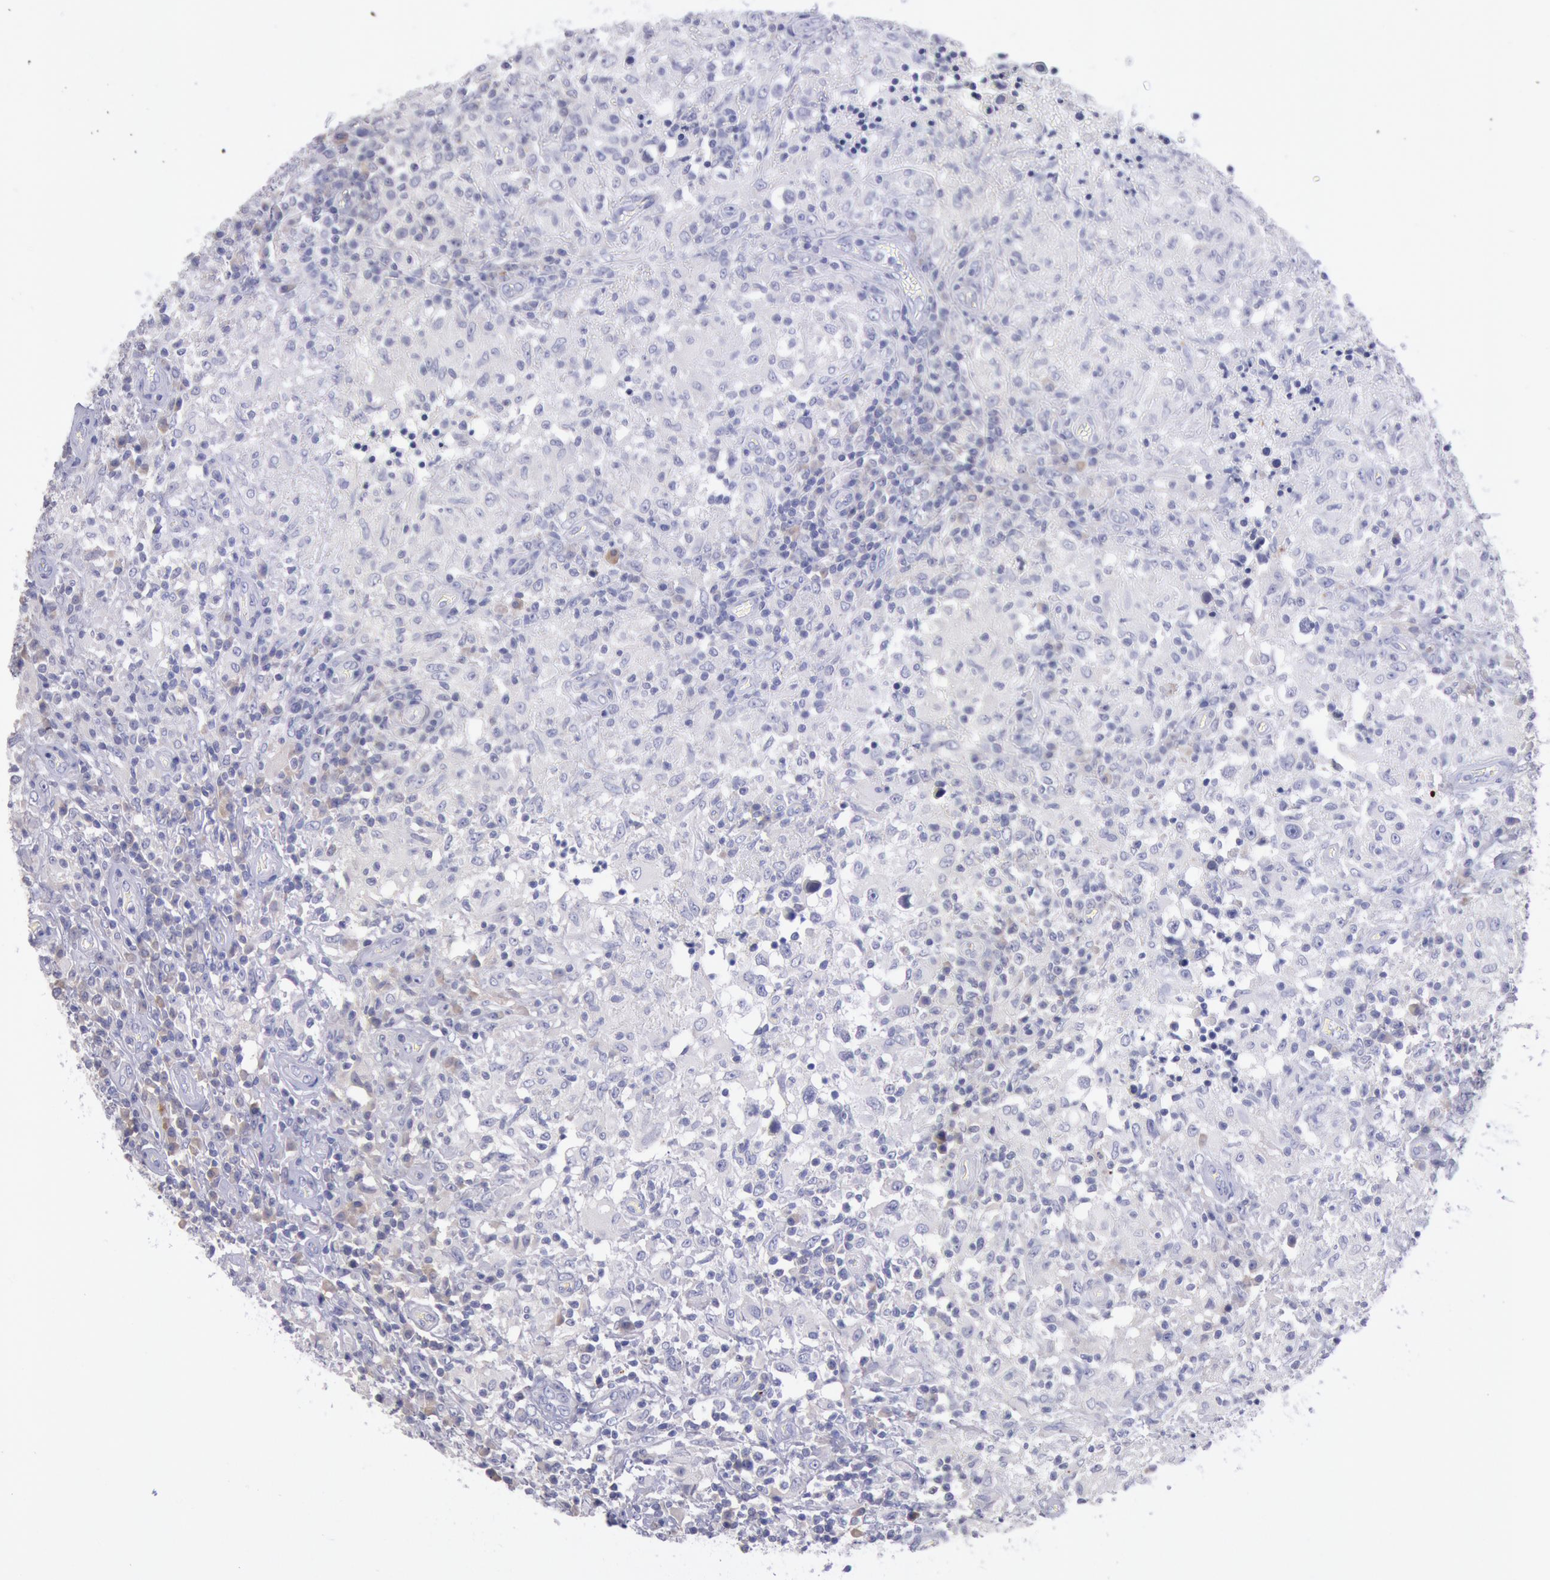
{"staining": {"intensity": "negative", "quantity": "none", "location": "none"}, "tissue": "testis cancer", "cell_type": "Tumor cells", "image_type": "cancer", "snomed": [{"axis": "morphology", "description": "Seminoma, NOS"}, {"axis": "topography", "description": "Testis"}], "caption": "High magnification brightfield microscopy of testis seminoma stained with DAB (brown) and counterstained with hematoxylin (blue): tumor cells show no significant staining.", "gene": "GAL3ST1", "patient": {"sex": "male", "age": 34}}